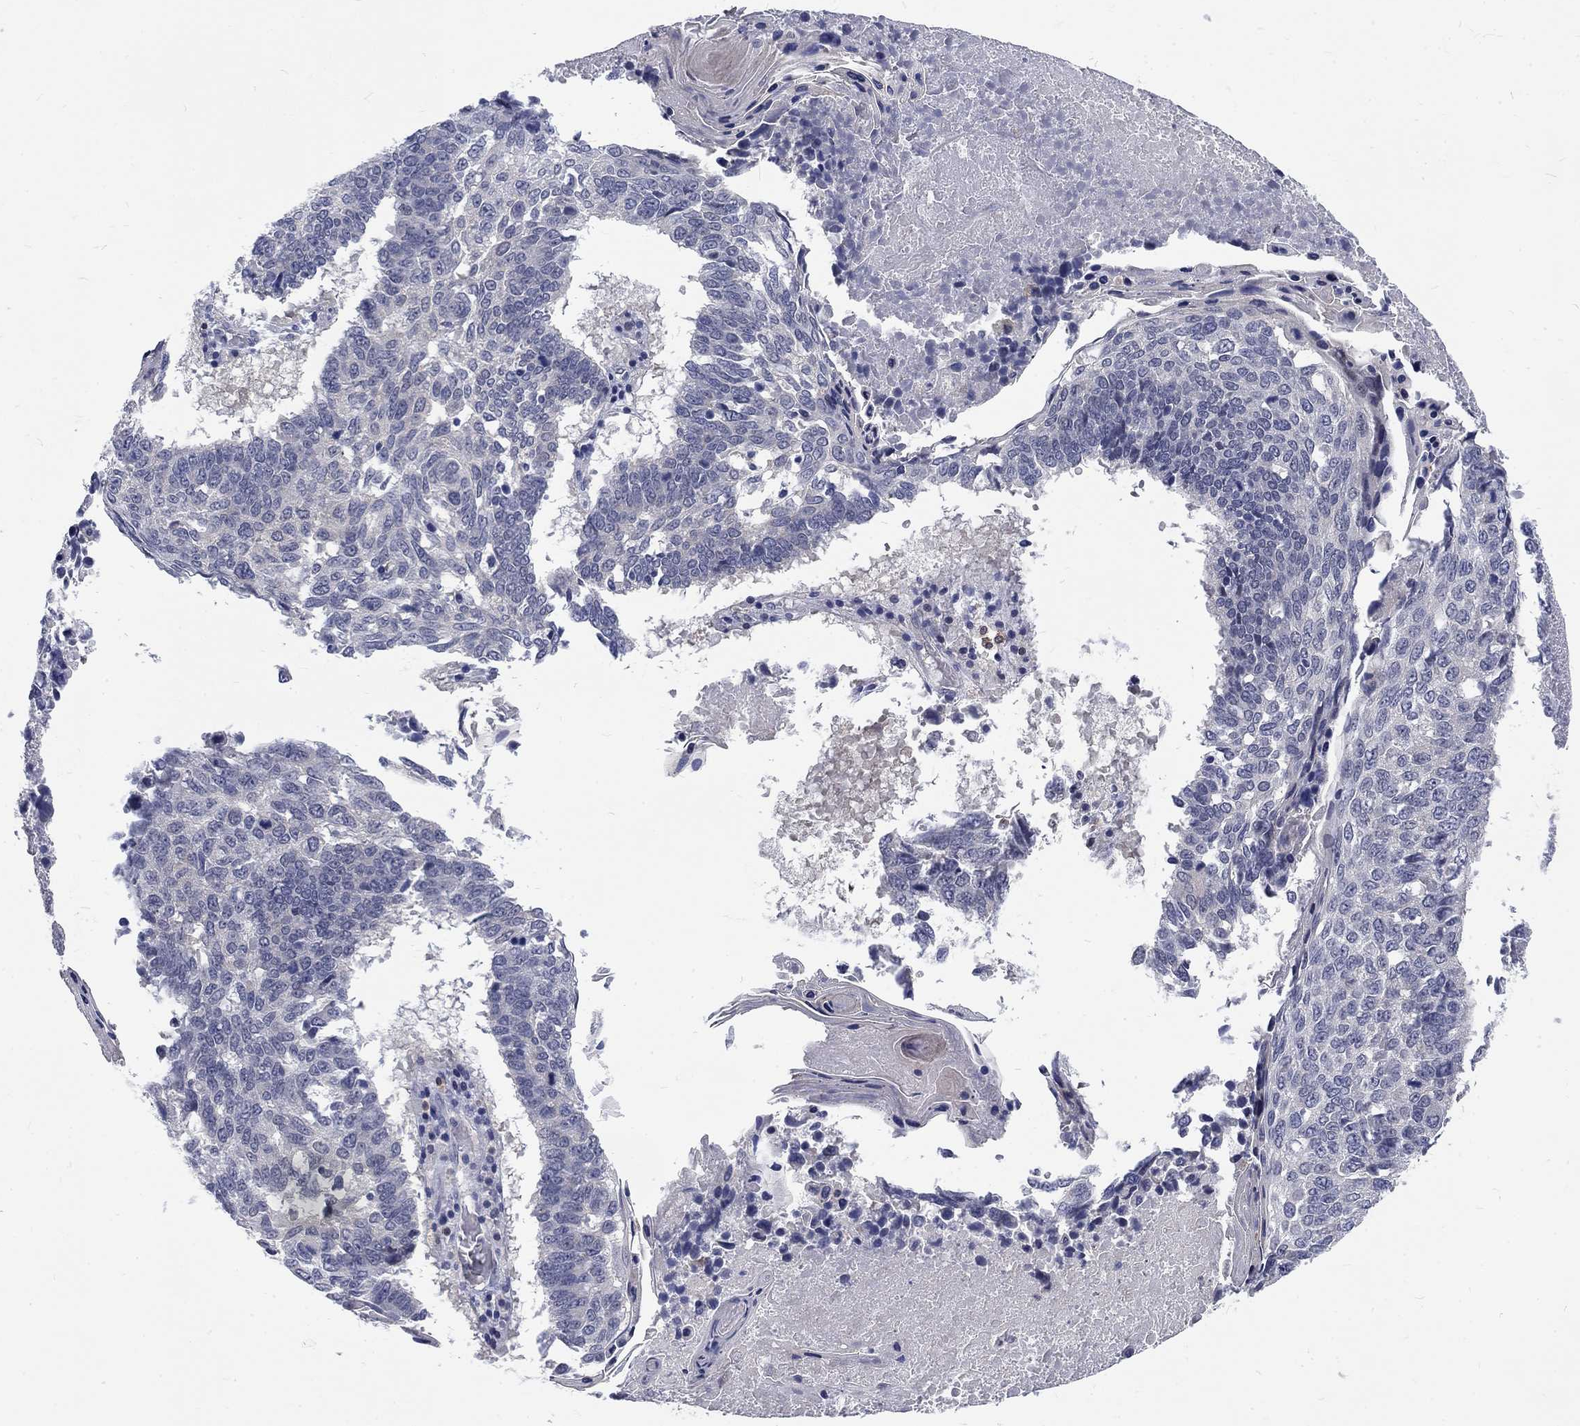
{"staining": {"intensity": "negative", "quantity": "none", "location": "none"}, "tissue": "lung cancer", "cell_type": "Tumor cells", "image_type": "cancer", "snomed": [{"axis": "morphology", "description": "Squamous cell carcinoma, NOS"}, {"axis": "topography", "description": "Lung"}], "caption": "The histopathology image exhibits no staining of tumor cells in lung cancer.", "gene": "PHKA1", "patient": {"sex": "male", "age": 73}}